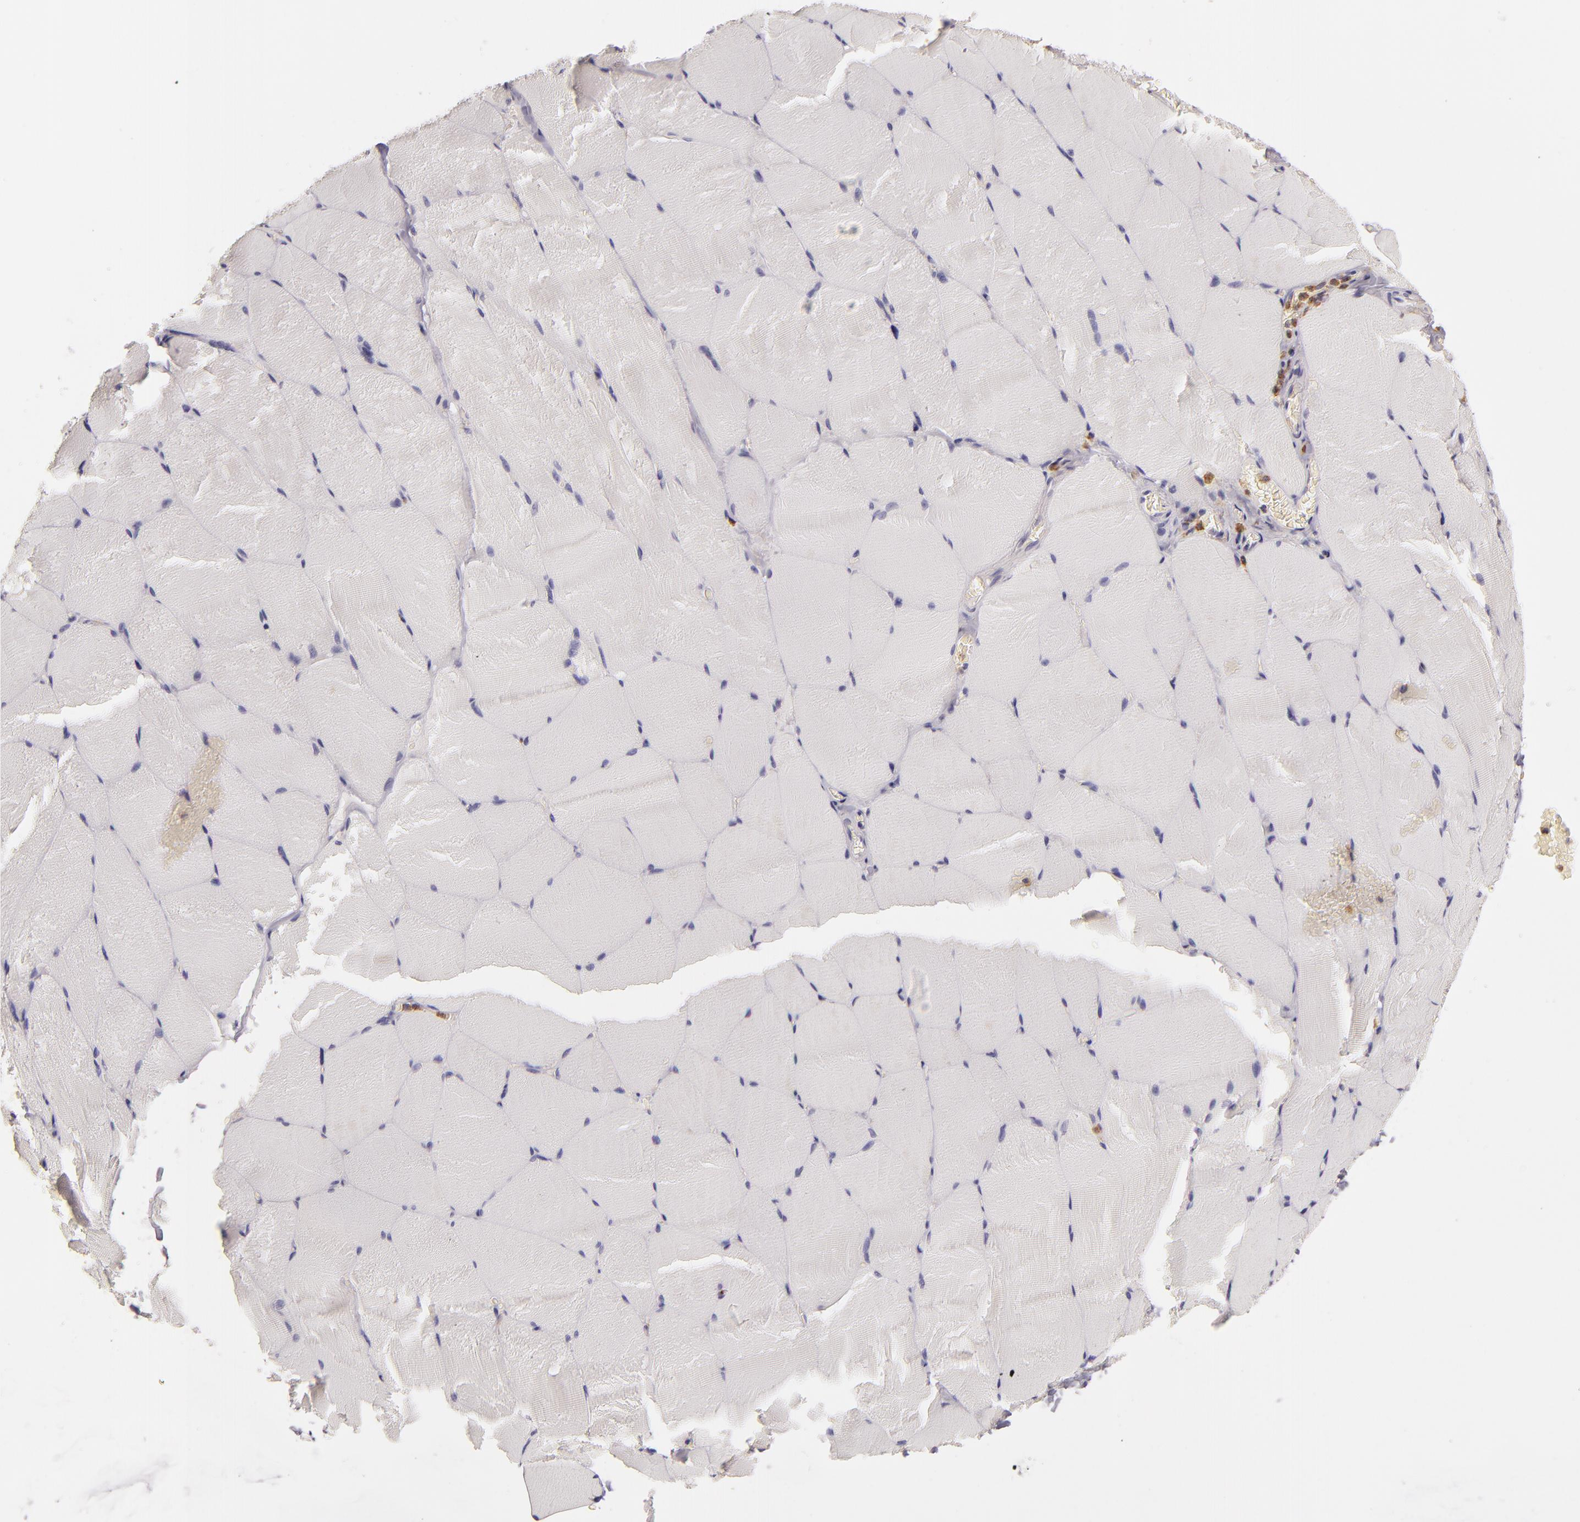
{"staining": {"intensity": "negative", "quantity": "none", "location": "none"}, "tissue": "skeletal muscle", "cell_type": "Myocytes", "image_type": "normal", "snomed": [{"axis": "morphology", "description": "Normal tissue, NOS"}, {"axis": "topography", "description": "Skeletal muscle"}], "caption": "The image demonstrates no staining of myocytes in unremarkable skeletal muscle. Nuclei are stained in blue.", "gene": "TLR8", "patient": {"sex": "male", "age": 71}}